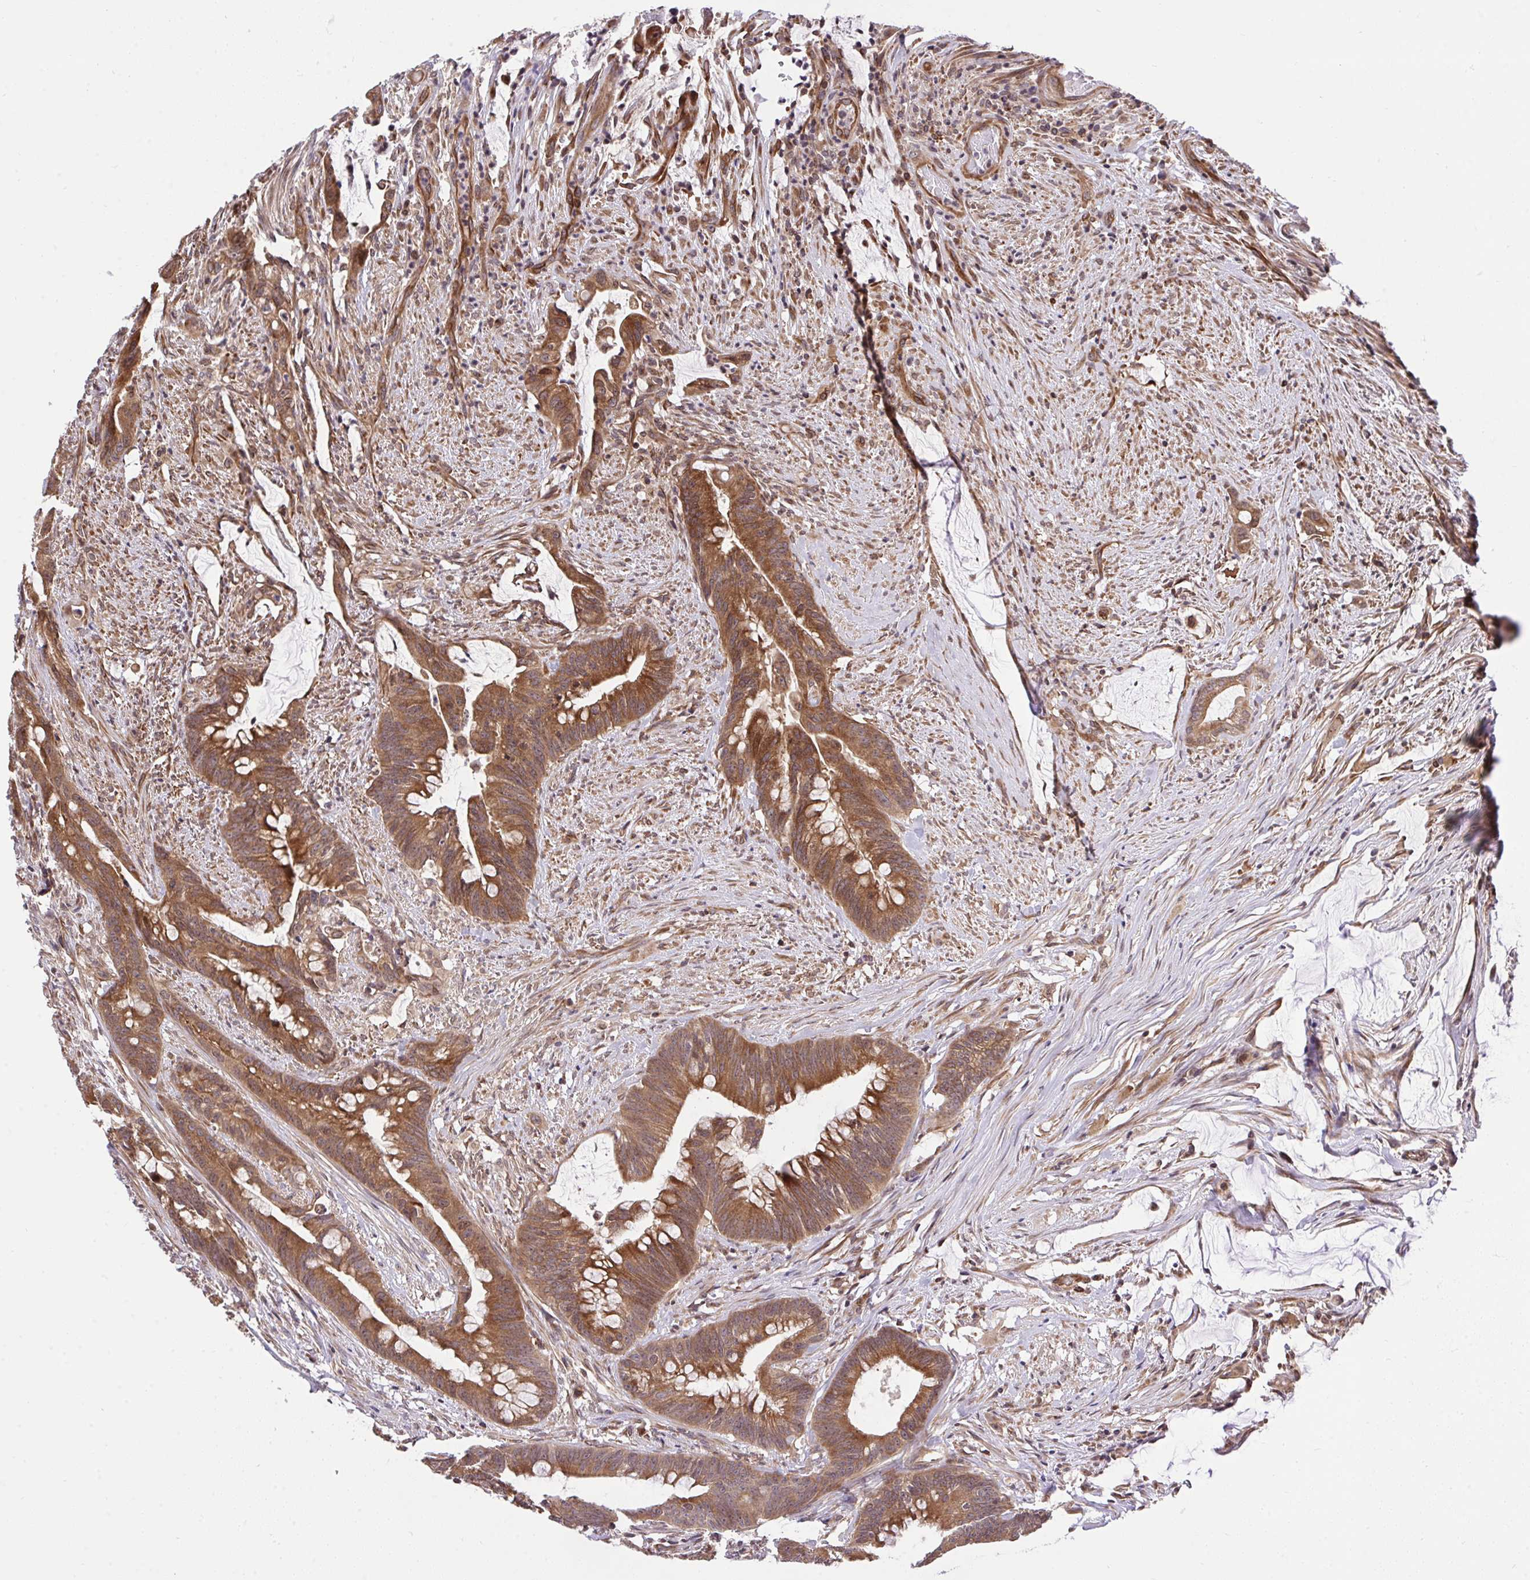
{"staining": {"intensity": "strong", "quantity": ">75%", "location": "cytoplasmic/membranous"}, "tissue": "colorectal cancer", "cell_type": "Tumor cells", "image_type": "cancer", "snomed": [{"axis": "morphology", "description": "Adenocarcinoma, NOS"}, {"axis": "topography", "description": "Colon"}], "caption": "Protein expression by immunohistochemistry (IHC) displays strong cytoplasmic/membranous staining in about >75% of tumor cells in adenocarcinoma (colorectal).", "gene": "ERI1", "patient": {"sex": "male", "age": 62}}